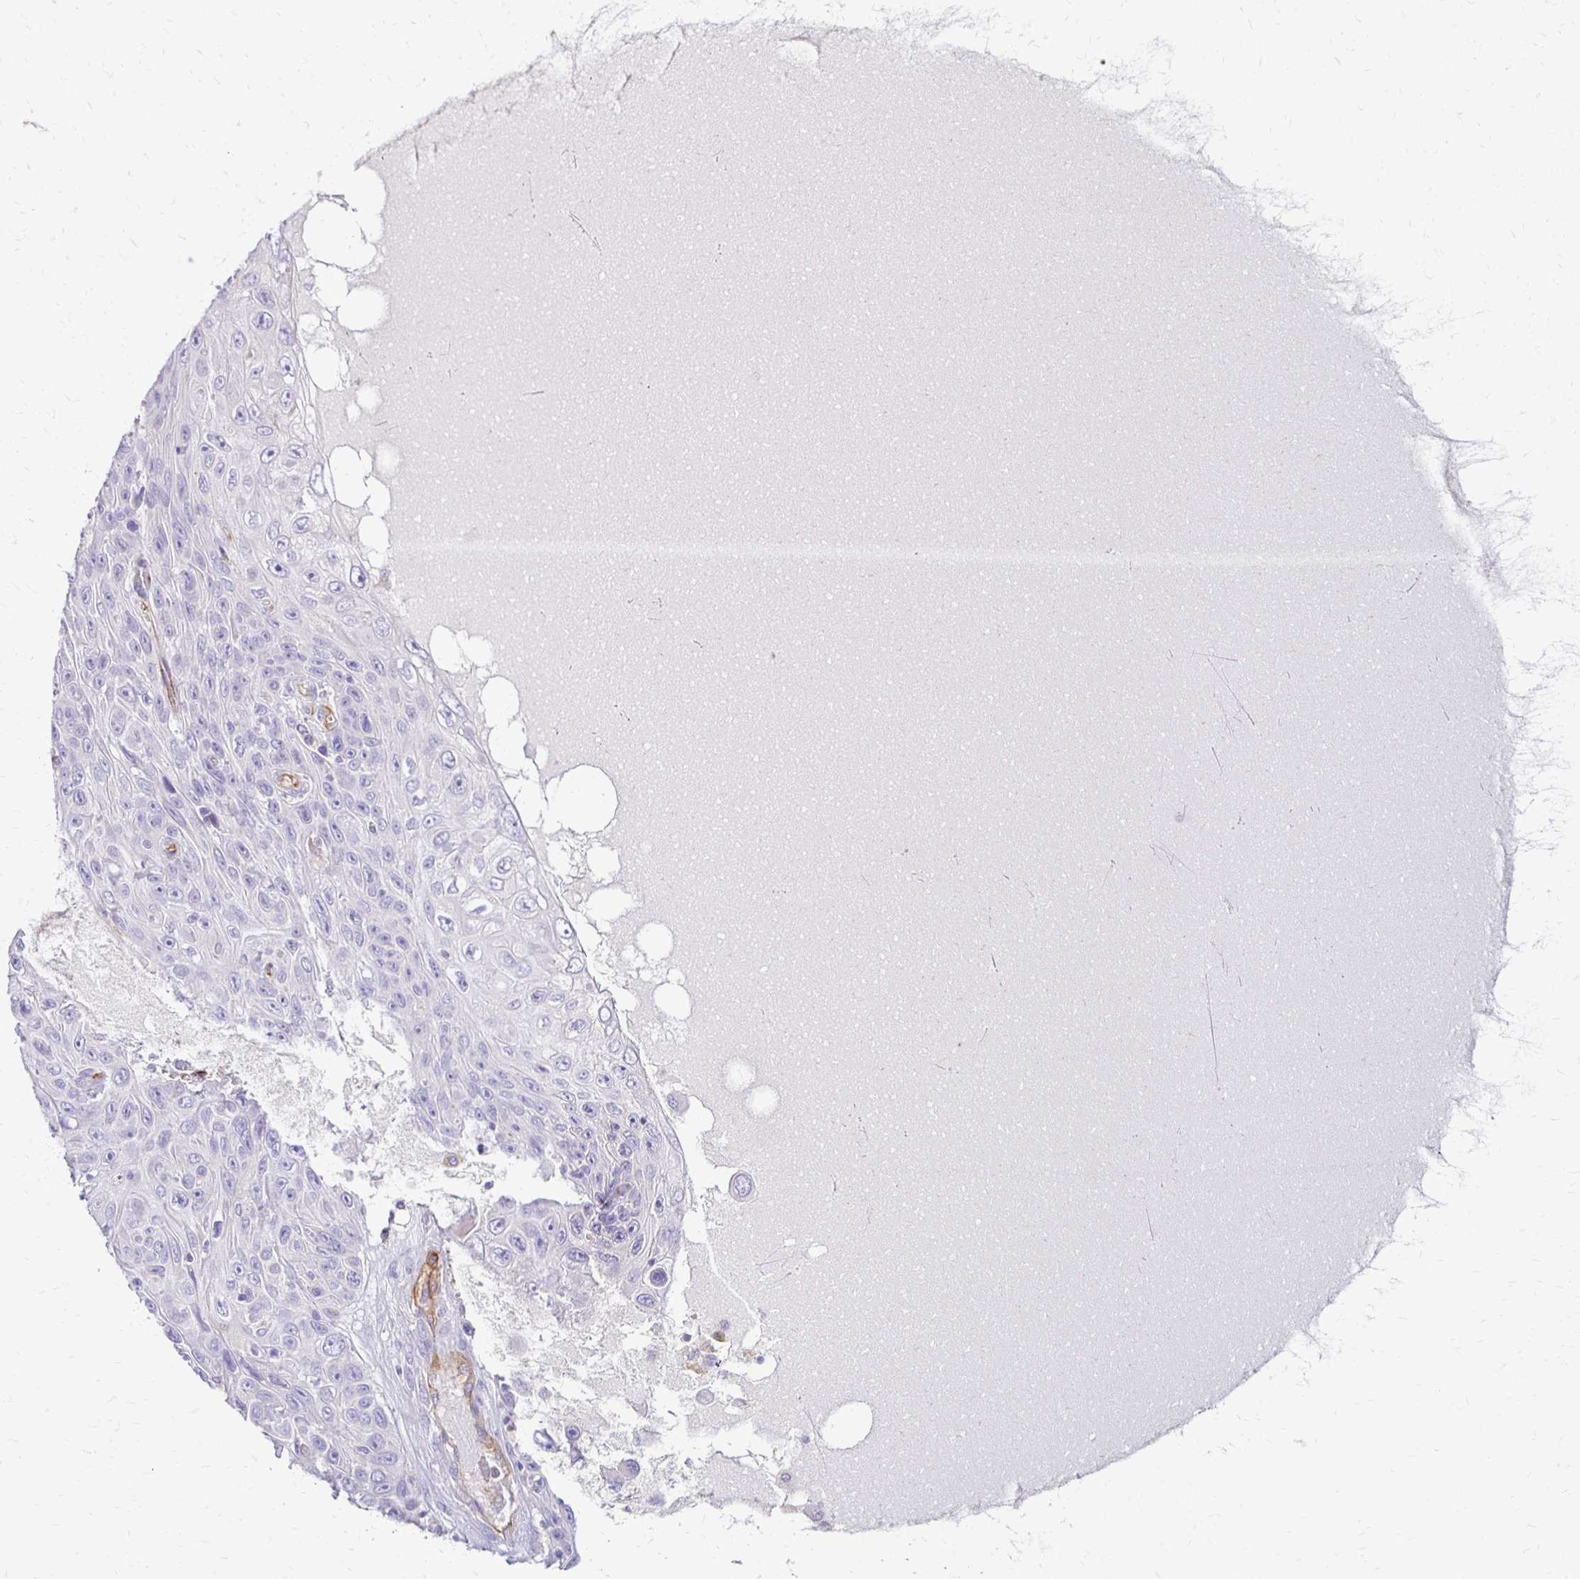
{"staining": {"intensity": "negative", "quantity": "none", "location": "none"}, "tissue": "skin cancer", "cell_type": "Tumor cells", "image_type": "cancer", "snomed": [{"axis": "morphology", "description": "Squamous cell carcinoma, NOS"}, {"axis": "topography", "description": "Skin"}], "caption": "High power microscopy photomicrograph of an immunohistochemistry (IHC) histopathology image of squamous cell carcinoma (skin), revealing no significant positivity in tumor cells.", "gene": "TTYH1", "patient": {"sex": "male", "age": 82}}